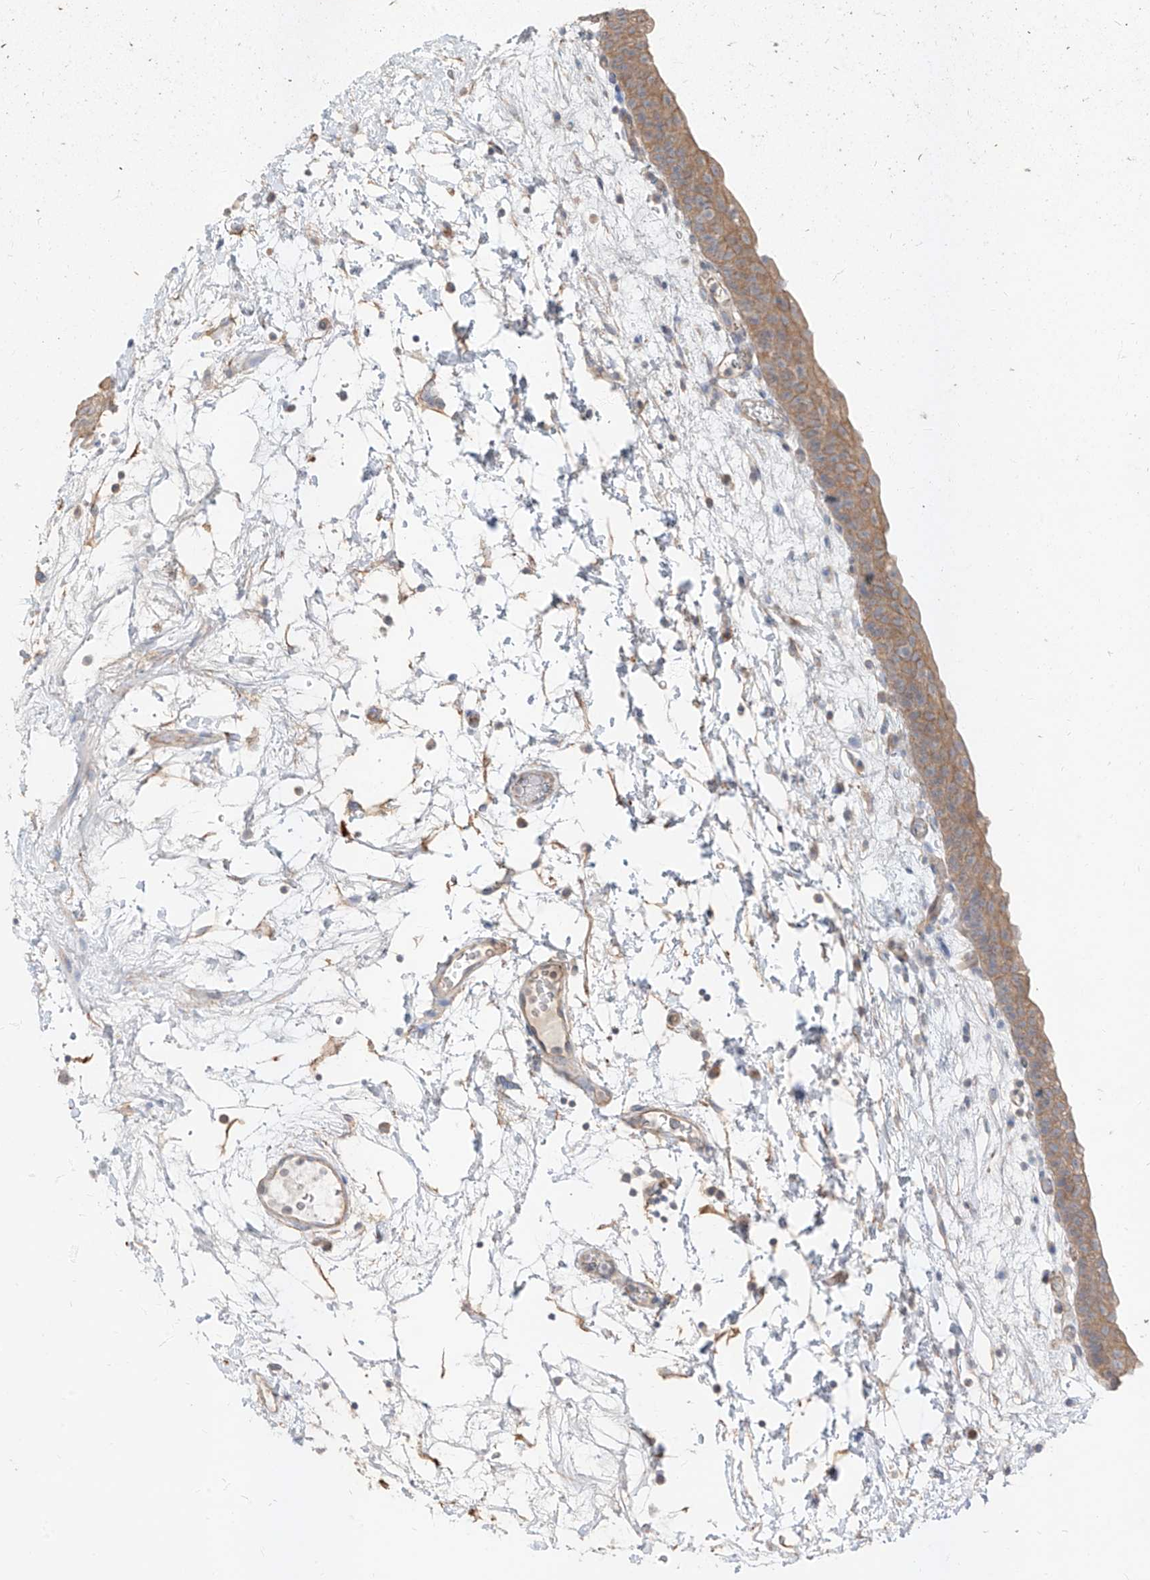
{"staining": {"intensity": "moderate", "quantity": ">75%", "location": "cytoplasmic/membranous"}, "tissue": "urinary bladder", "cell_type": "Urothelial cells", "image_type": "normal", "snomed": [{"axis": "morphology", "description": "Normal tissue, NOS"}, {"axis": "topography", "description": "Urinary bladder"}], "caption": "Immunohistochemical staining of benign human urinary bladder shows medium levels of moderate cytoplasmic/membranous staining in about >75% of urothelial cells. Using DAB (3,3'-diaminobenzidine) (brown) and hematoxylin (blue) stains, captured at high magnification using brightfield microscopy.", "gene": "EPHX4", "patient": {"sex": "male", "age": 83}}